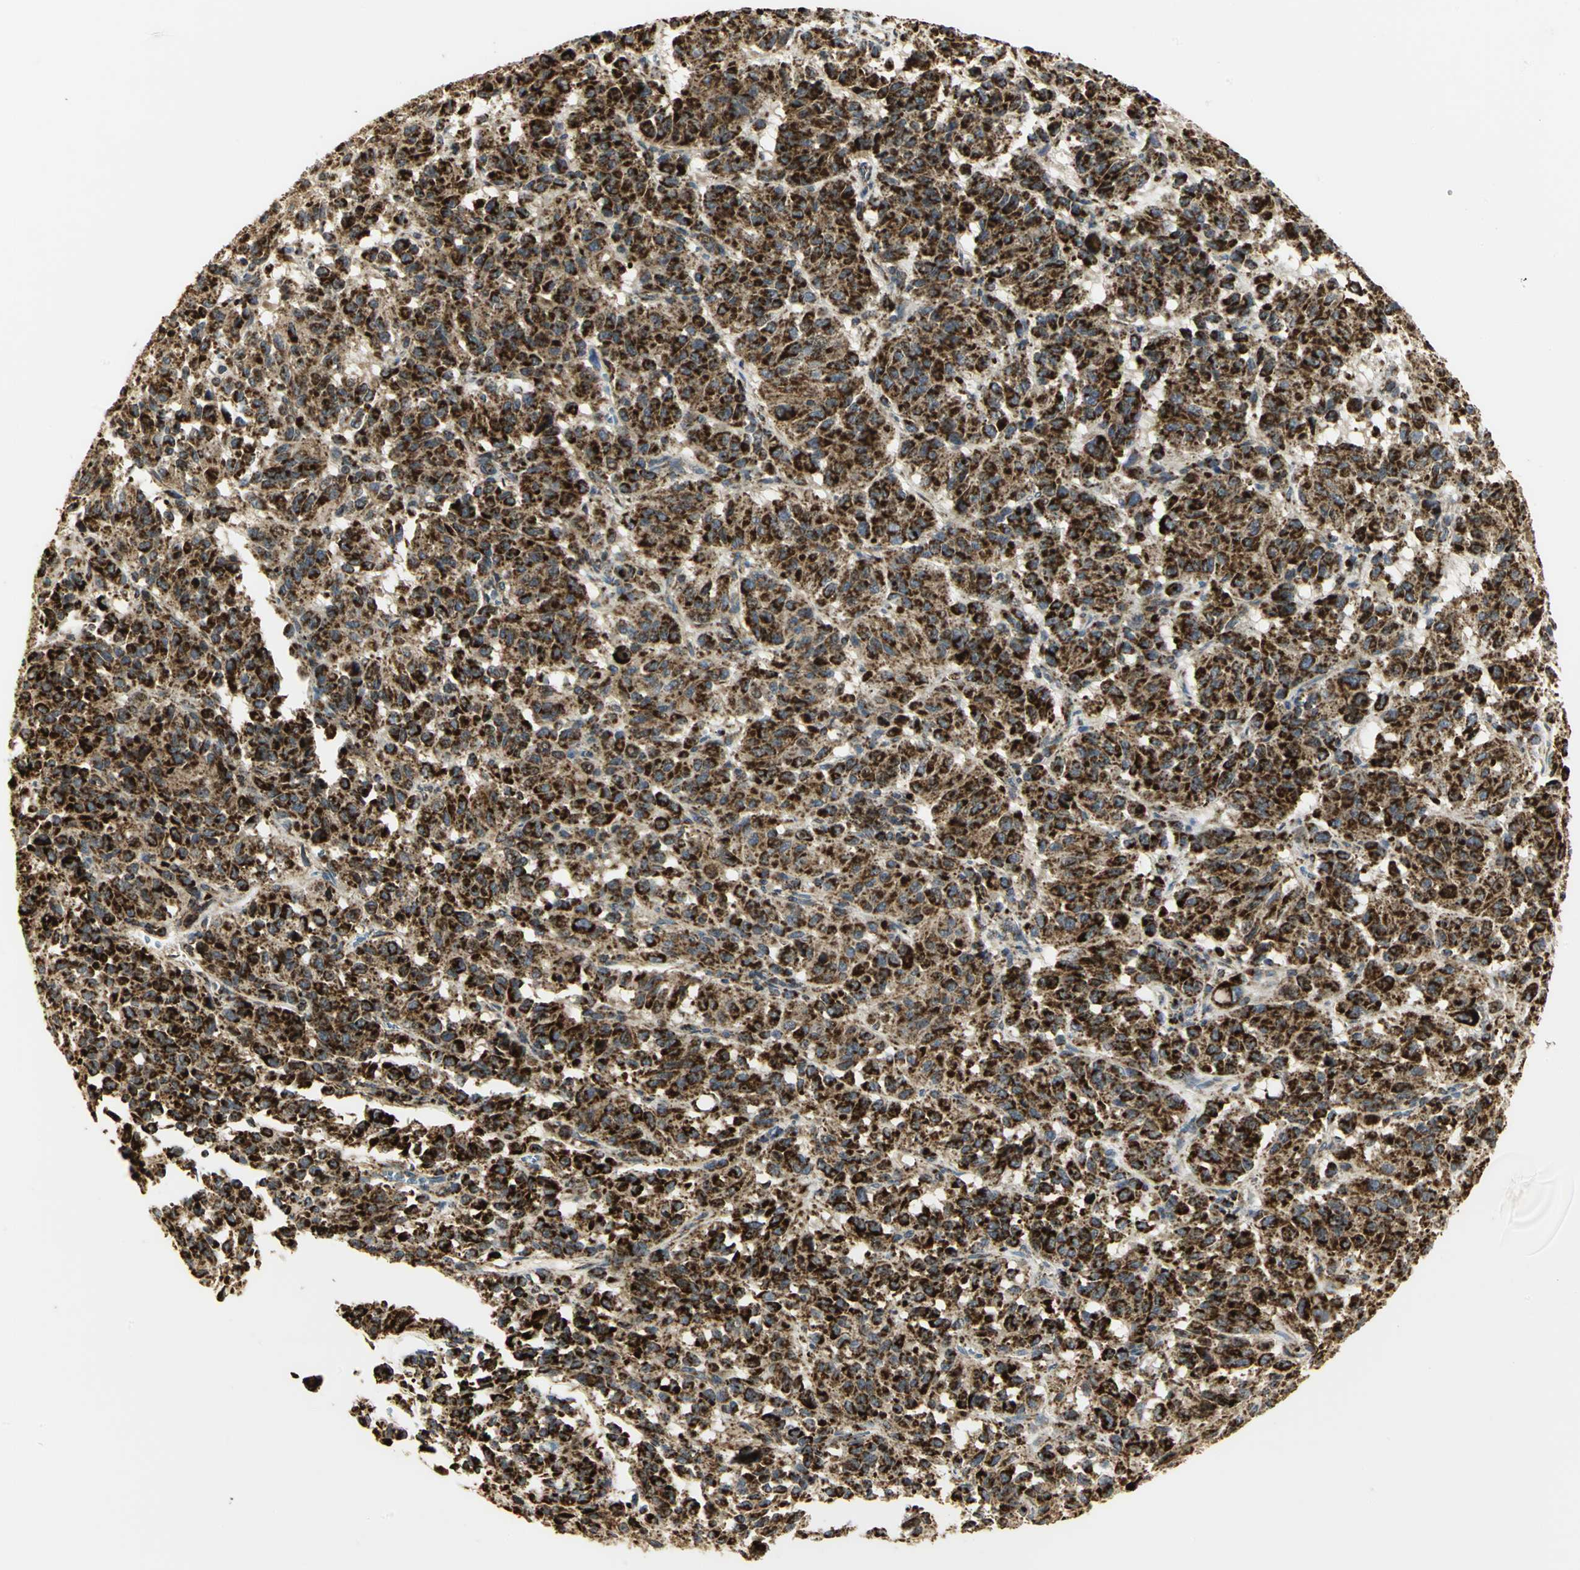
{"staining": {"intensity": "strong", "quantity": ">75%", "location": "cytoplasmic/membranous"}, "tissue": "melanoma", "cell_type": "Tumor cells", "image_type": "cancer", "snomed": [{"axis": "morphology", "description": "Malignant melanoma, Metastatic site"}, {"axis": "topography", "description": "Lung"}], "caption": "Immunohistochemistry (IHC) image of malignant melanoma (metastatic site) stained for a protein (brown), which displays high levels of strong cytoplasmic/membranous positivity in about >75% of tumor cells.", "gene": "VDAC1", "patient": {"sex": "male", "age": 64}}